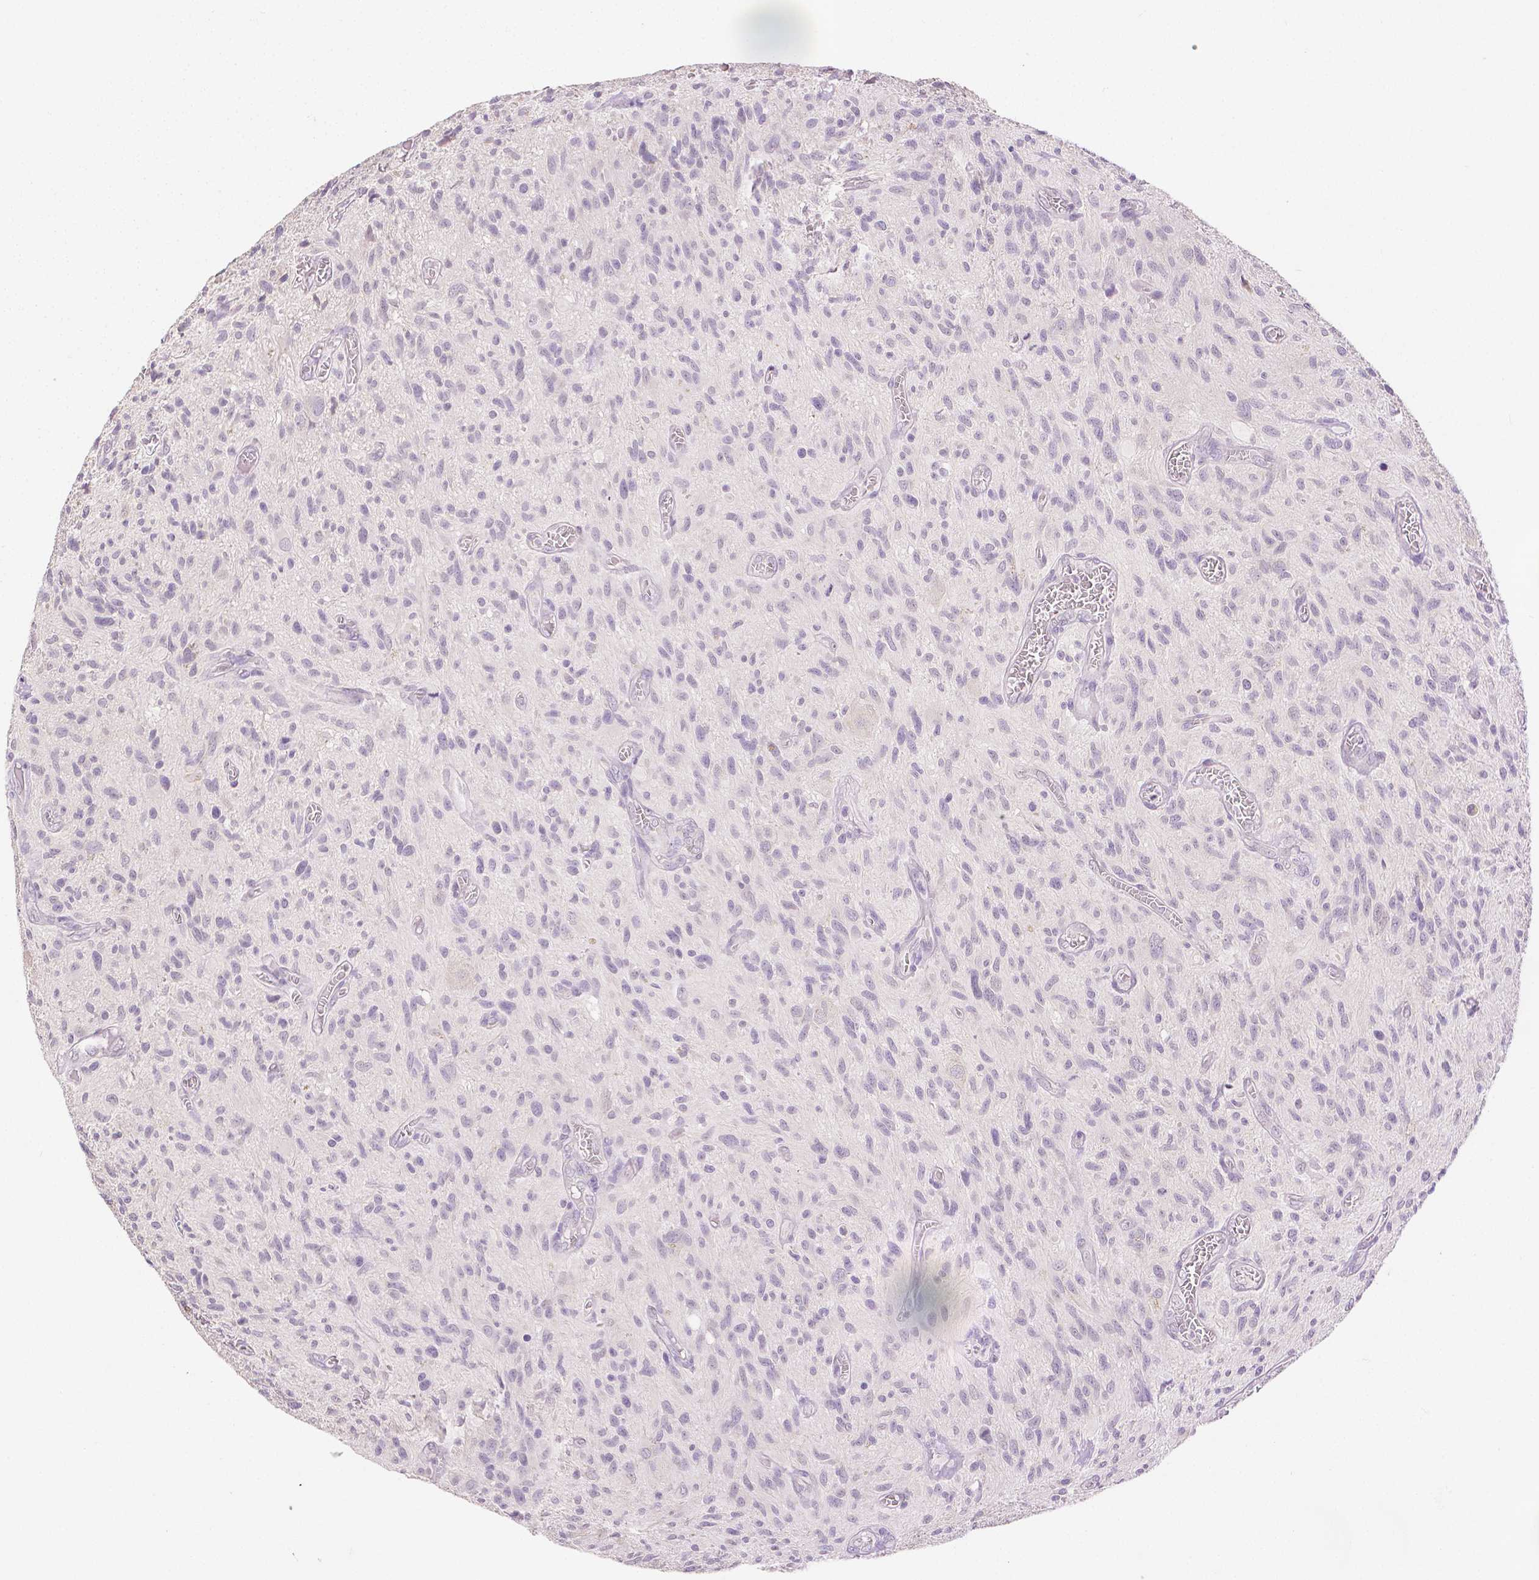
{"staining": {"intensity": "negative", "quantity": "none", "location": "none"}, "tissue": "glioma", "cell_type": "Tumor cells", "image_type": "cancer", "snomed": [{"axis": "morphology", "description": "Glioma, malignant, High grade"}, {"axis": "topography", "description": "Brain"}], "caption": "Human glioma stained for a protein using immunohistochemistry (IHC) demonstrates no positivity in tumor cells.", "gene": "TGM1", "patient": {"sex": "male", "age": 75}}